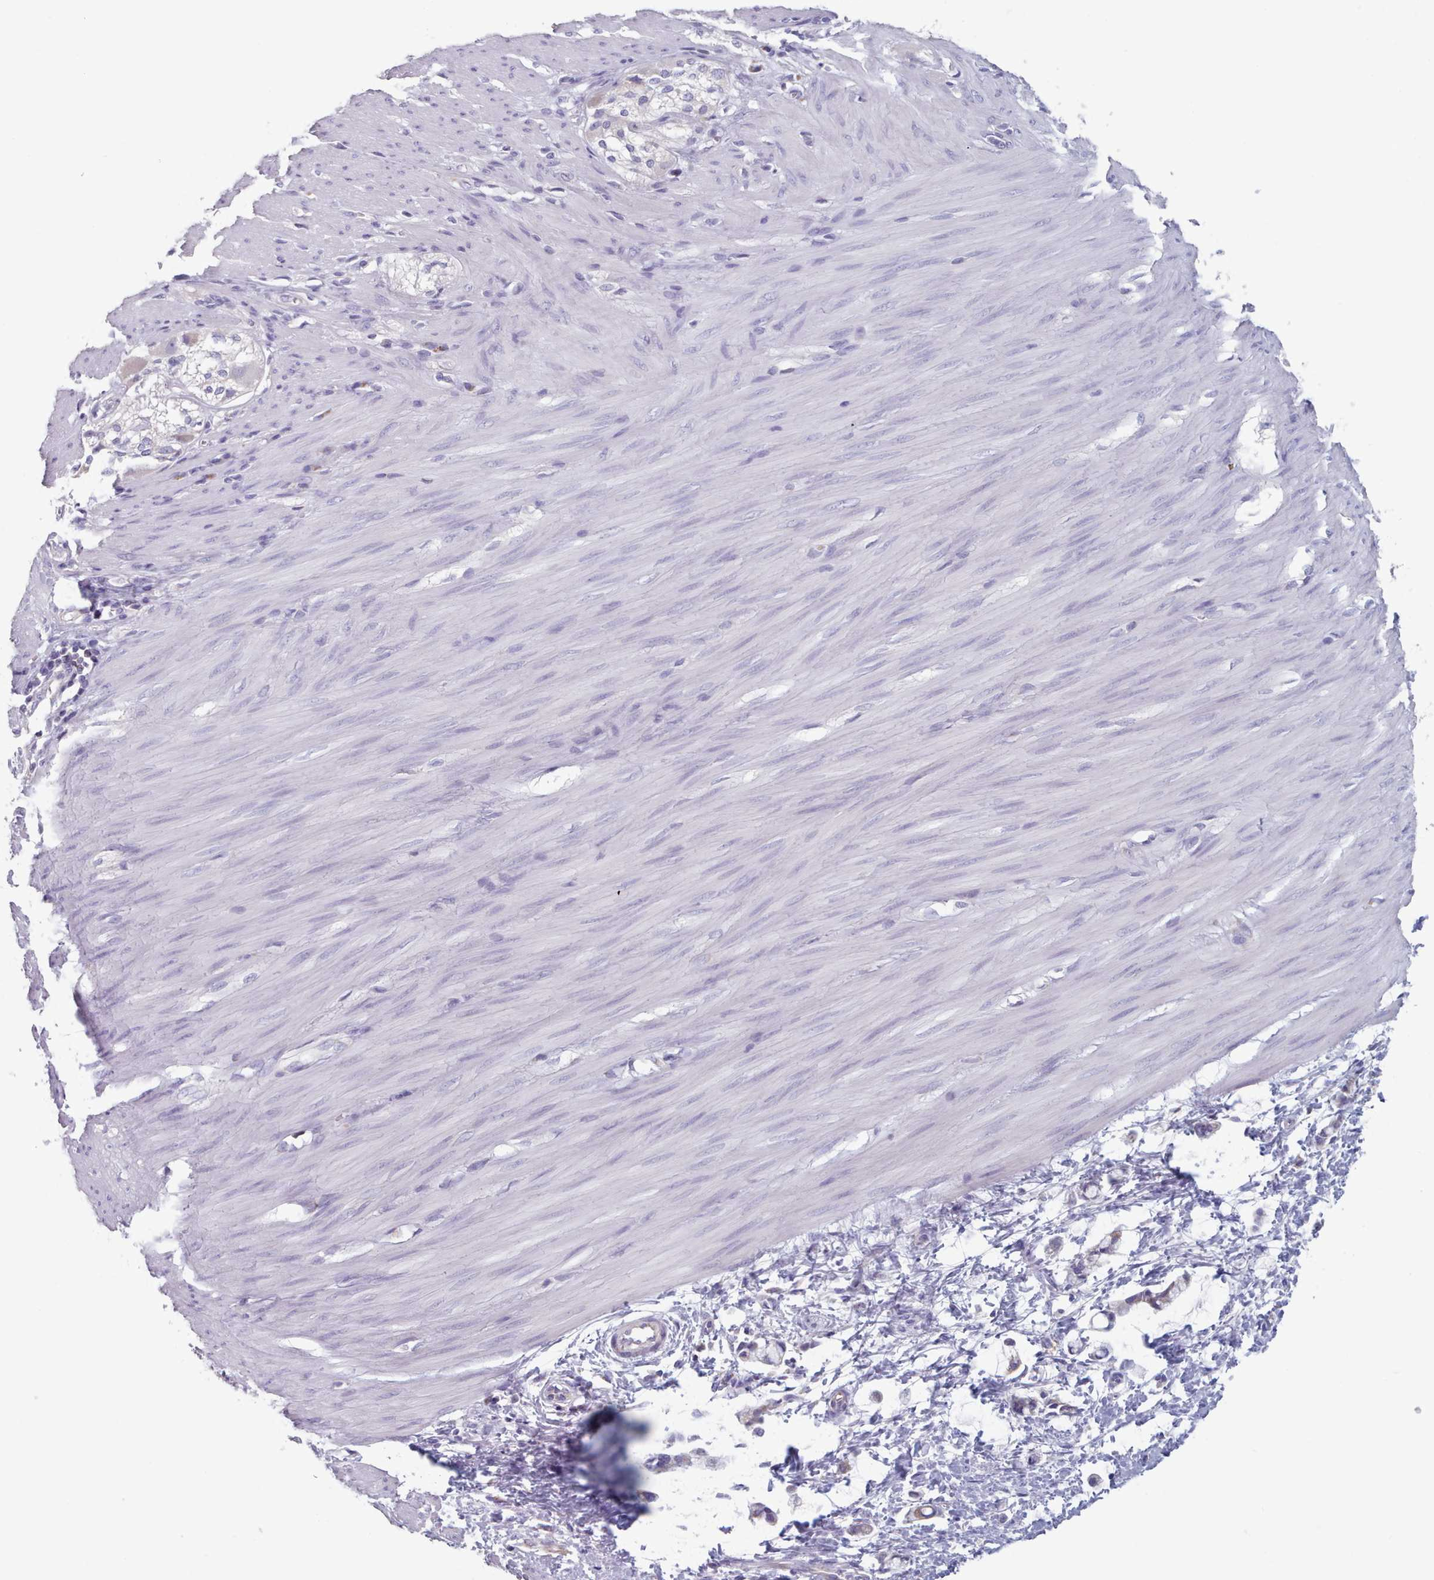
{"staining": {"intensity": "negative", "quantity": "none", "location": "none"}, "tissue": "smooth muscle", "cell_type": "Smooth muscle cells", "image_type": "normal", "snomed": [{"axis": "morphology", "description": "Normal tissue, NOS"}, {"axis": "morphology", "description": "Adenocarcinoma, NOS"}, {"axis": "topography", "description": "Colon"}, {"axis": "topography", "description": "Peripheral nerve tissue"}], "caption": "The histopathology image reveals no staining of smooth muscle cells in unremarkable smooth muscle.", "gene": "HAO1", "patient": {"sex": "male", "age": 14}}